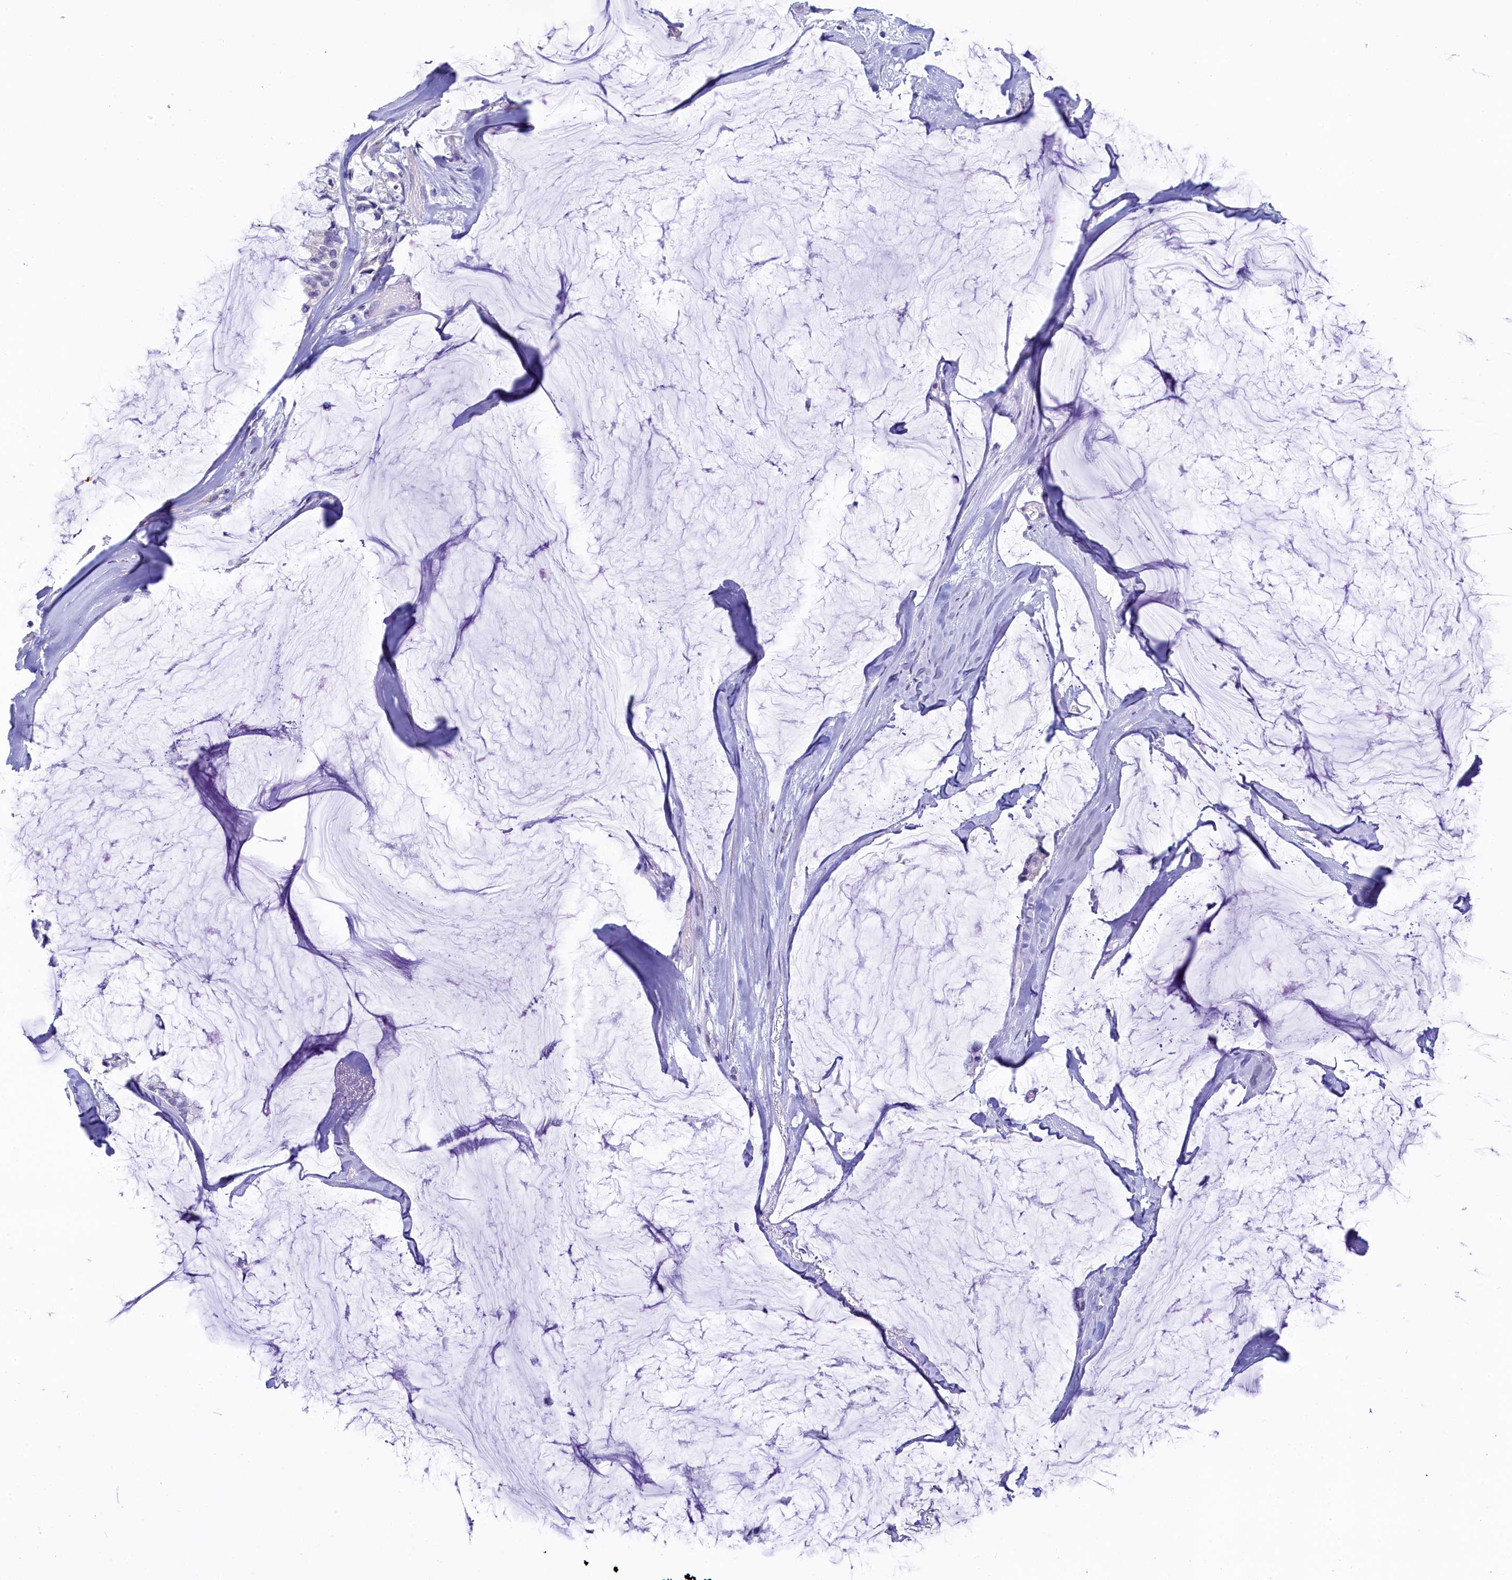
{"staining": {"intensity": "negative", "quantity": "none", "location": "none"}, "tissue": "ovarian cancer", "cell_type": "Tumor cells", "image_type": "cancer", "snomed": [{"axis": "morphology", "description": "Cystadenocarcinoma, mucinous, NOS"}, {"axis": "topography", "description": "Ovary"}], "caption": "High power microscopy histopathology image of an immunohistochemistry (IHC) histopathology image of mucinous cystadenocarcinoma (ovarian), revealing no significant expression in tumor cells.", "gene": "SKA3", "patient": {"sex": "female", "age": 39}}